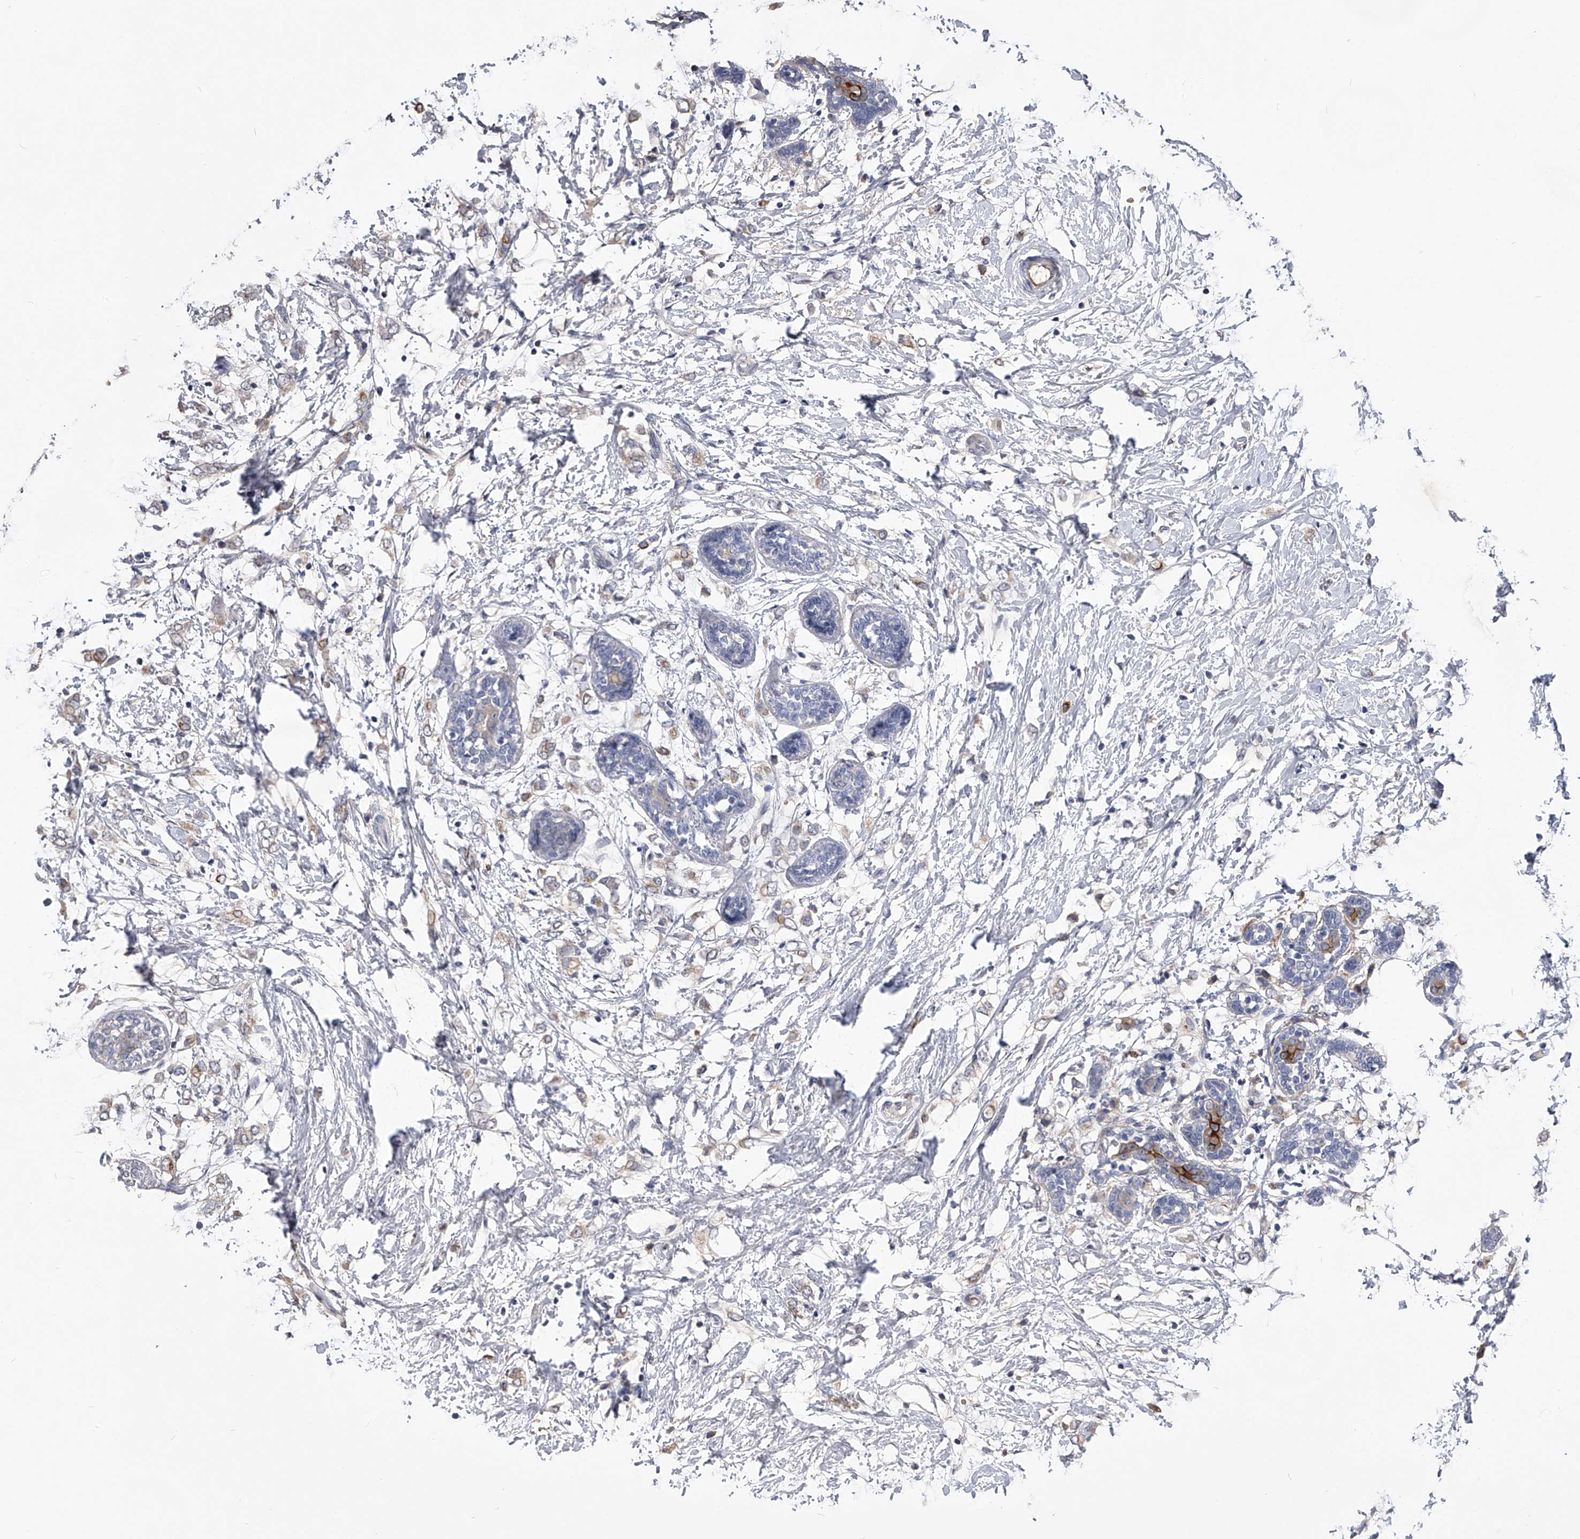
{"staining": {"intensity": "negative", "quantity": "none", "location": "none"}, "tissue": "breast cancer", "cell_type": "Tumor cells", "image_type": "cancer", "snomed": [{"axis": "morphology", "description": "Normal tissue, NOS"}, {"axis": "morphology", "description": "Lobular carcinoma"}, {"axis": "topography", "description": "Breast"}], "caption": "This photomicrograph is of breast lobular carcinoma stained with immunohistochemistry to label a protein in brown with the nuclei are counter-stained blue. There is no positivity in tumor cells.", "gene": "MDN1", "patient": {"sex": "female", "age": 47}}